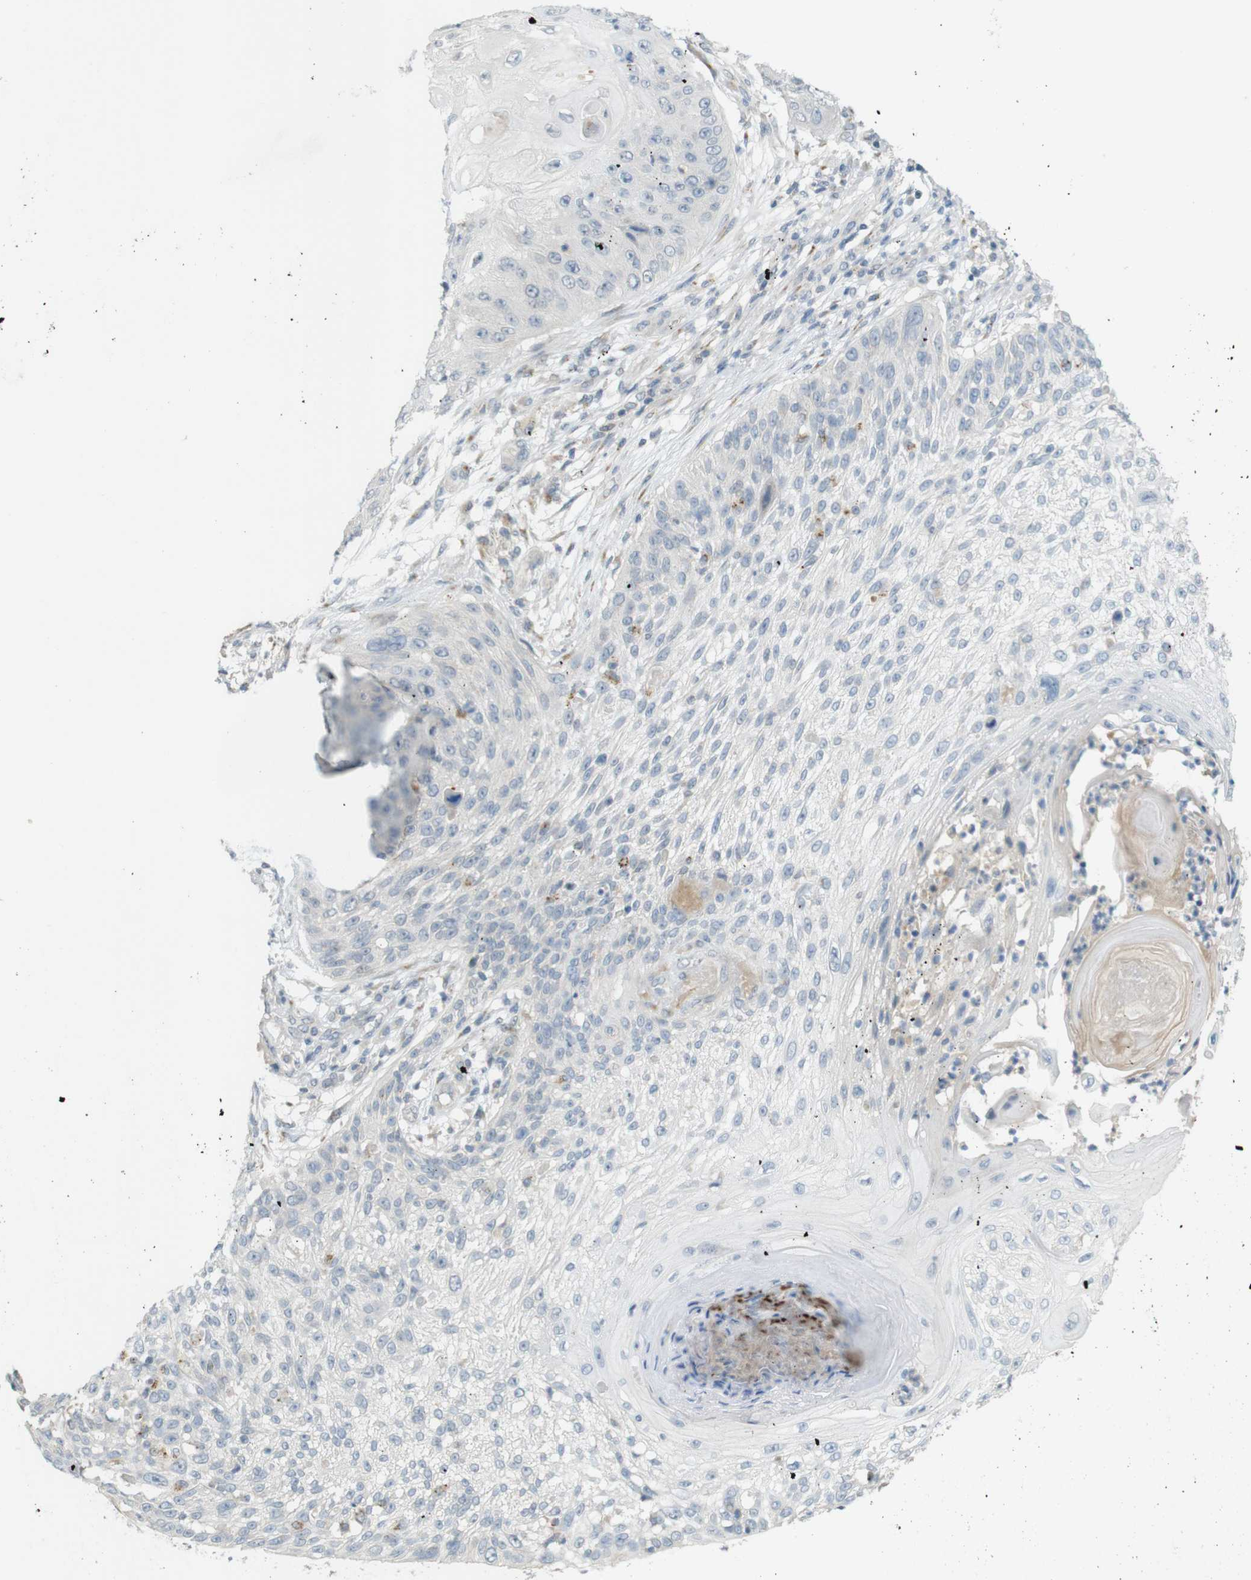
{"staining": {"intensity": "moderate", "quantity": "<25%", "location": "cytoplasmic/membranous"}, "tissue": "skin cancer", "cell_type": "Tumor cells", "image_type": "cancer", "snomed": [{"axis": "morphology", "description": "Squamous cell carcinoma, NOS"}, {"axis": "topography", "description": "Skin"}], "caption": "About <25% of tumor cells in skin cancer (squamous cell carcinoma) show moderate cytoplasmic/membranous protein staining as visualized by brown immunohistochemical staining.", "gene": "UGT8", "patient": {"sex": "female", "age": 80}}